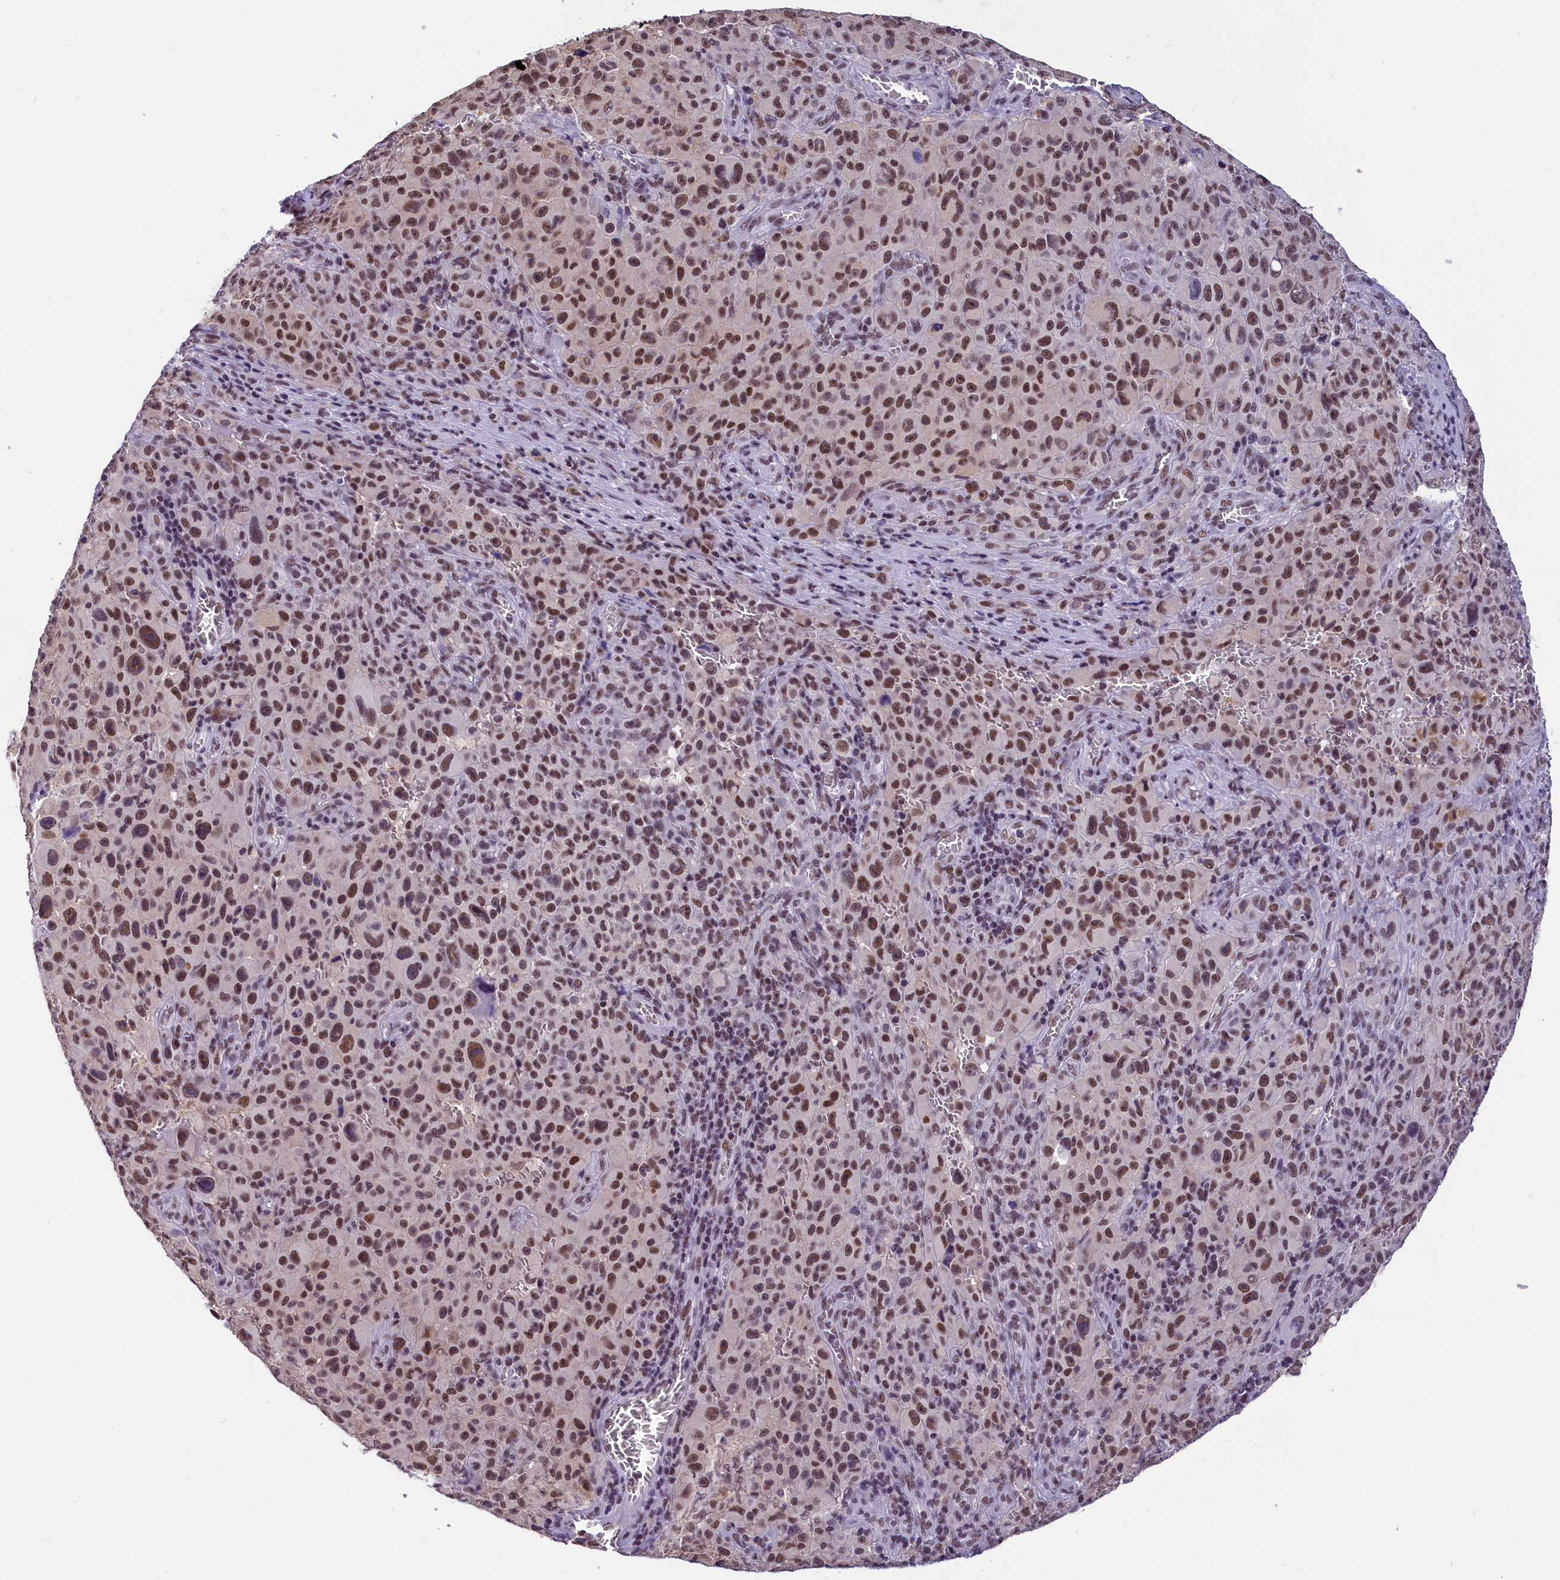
{"staining": {"intensity": "moderate", "quantity": ">75%", "location": "nuclear"}, "tissue": "melanoma", "cell_type": "Tumor cells", "image_type": "cancer", "snomed": [{"axis": "morphology", "description": "Malignant melanoma, NOS"}, {"axis": "topography", "description": "Skin"}], "caption": "Human malignant melanoma stained with a brown dye demonstrates moderate nuclear positive staining in about >75% of tumor cells.", "gene": "ZC3H4", "patient": {"sex": "female", "age": 82}}